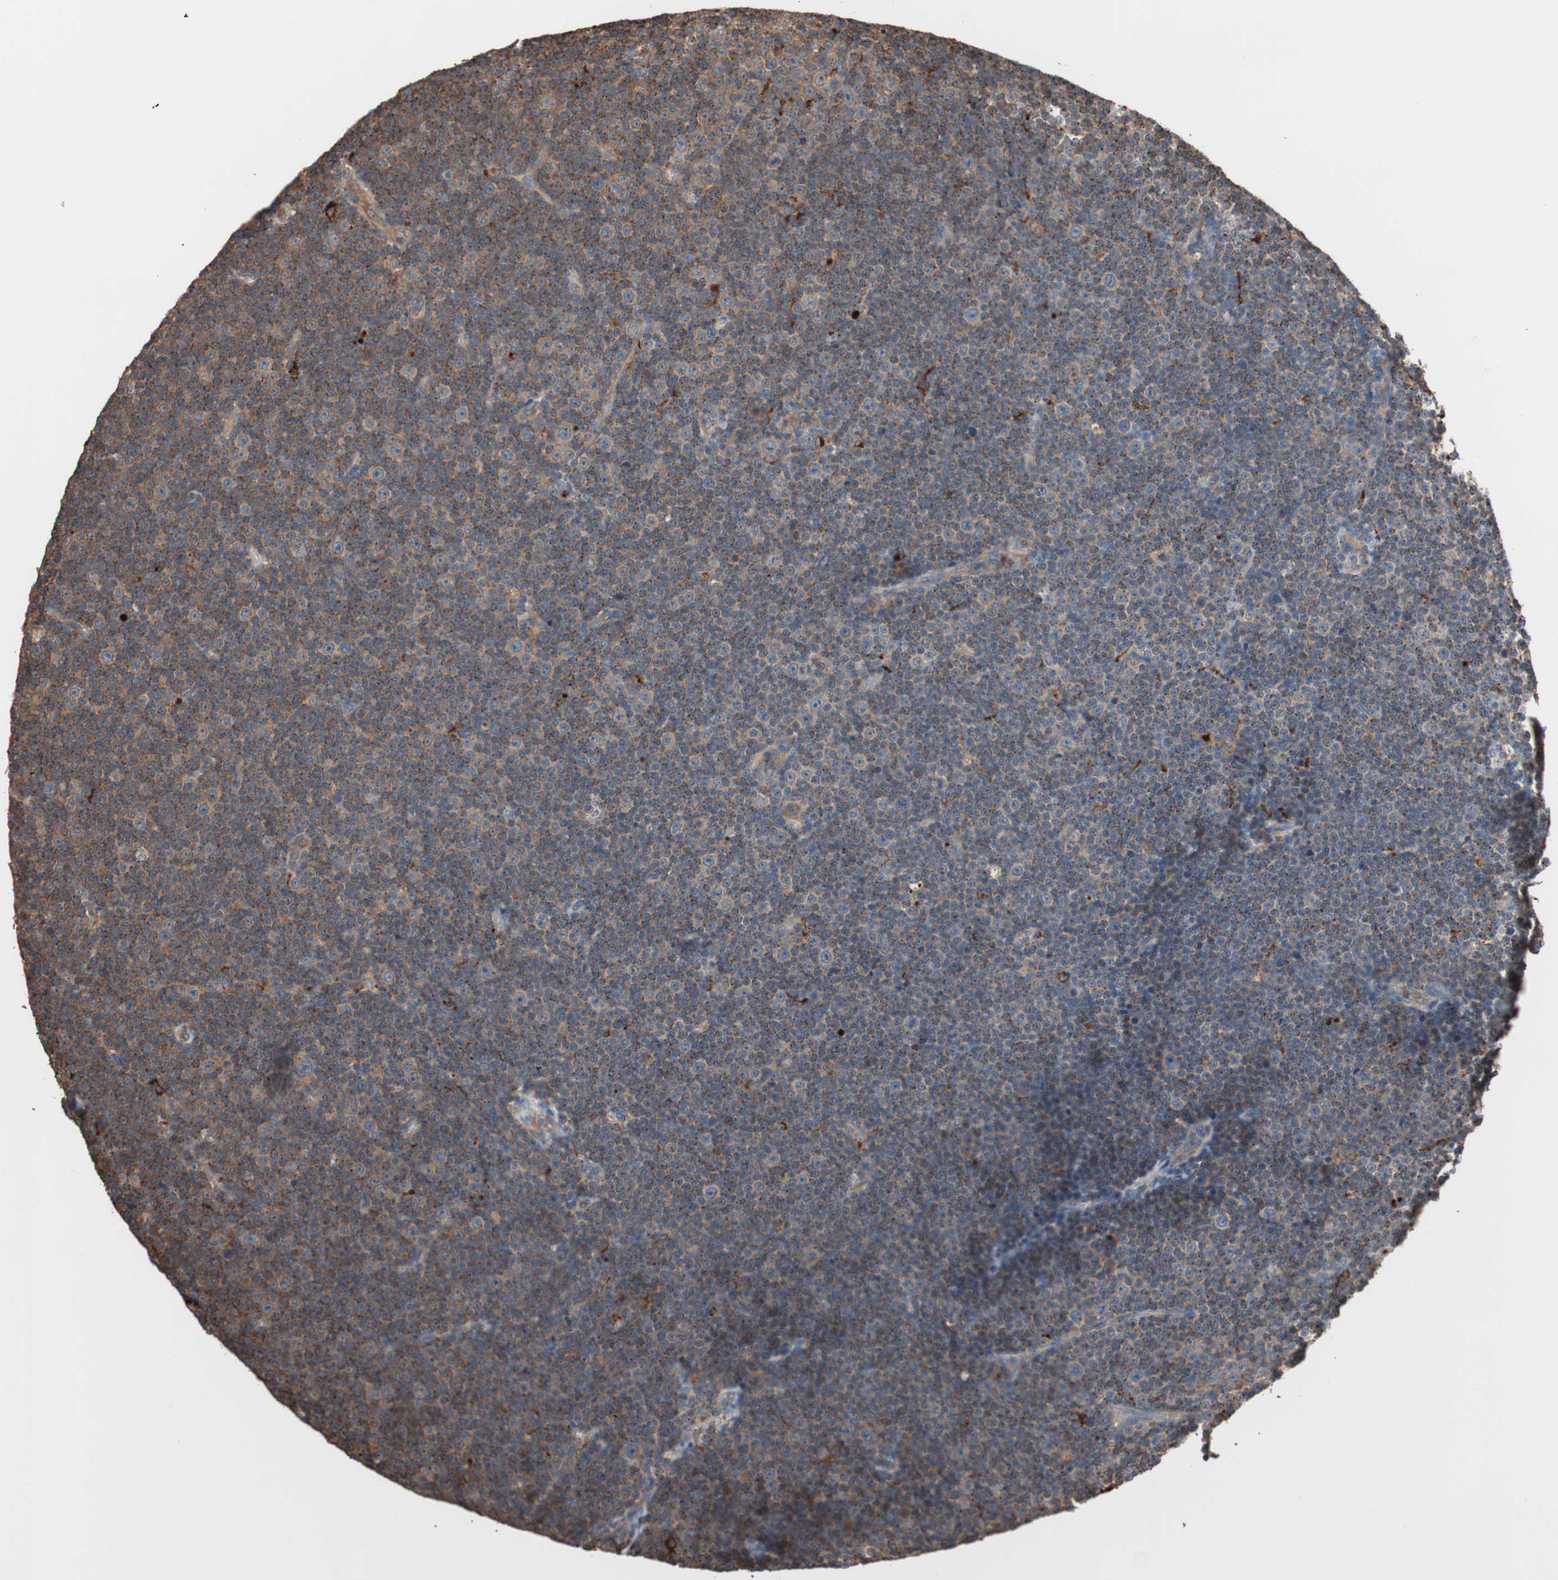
{"staining": {"intensity": "moderate", "quantity": ">75%", "location": "cytoplasmic/membranous"}, "tissue": "lymphoma", "cell_type": "Tumor cells", "image_type": "cancer", "snomed": [{"axis": "morphology", "description": "Malignant lymphoma, non-Hodgkin's type, Low grade"}, {"axis": "topography", "description": "Lymph node"}], "caption": "Protein staining displays moderate cytoplasmic/membranous positivity in about >75% of tumor cells in lymphoma. (DAB (3,3'-diaminobenzidine) IHC with brightfield microscopy, high magnification).", "gene": "CCT3", "patient": {"sex": "female", "age": 67}}